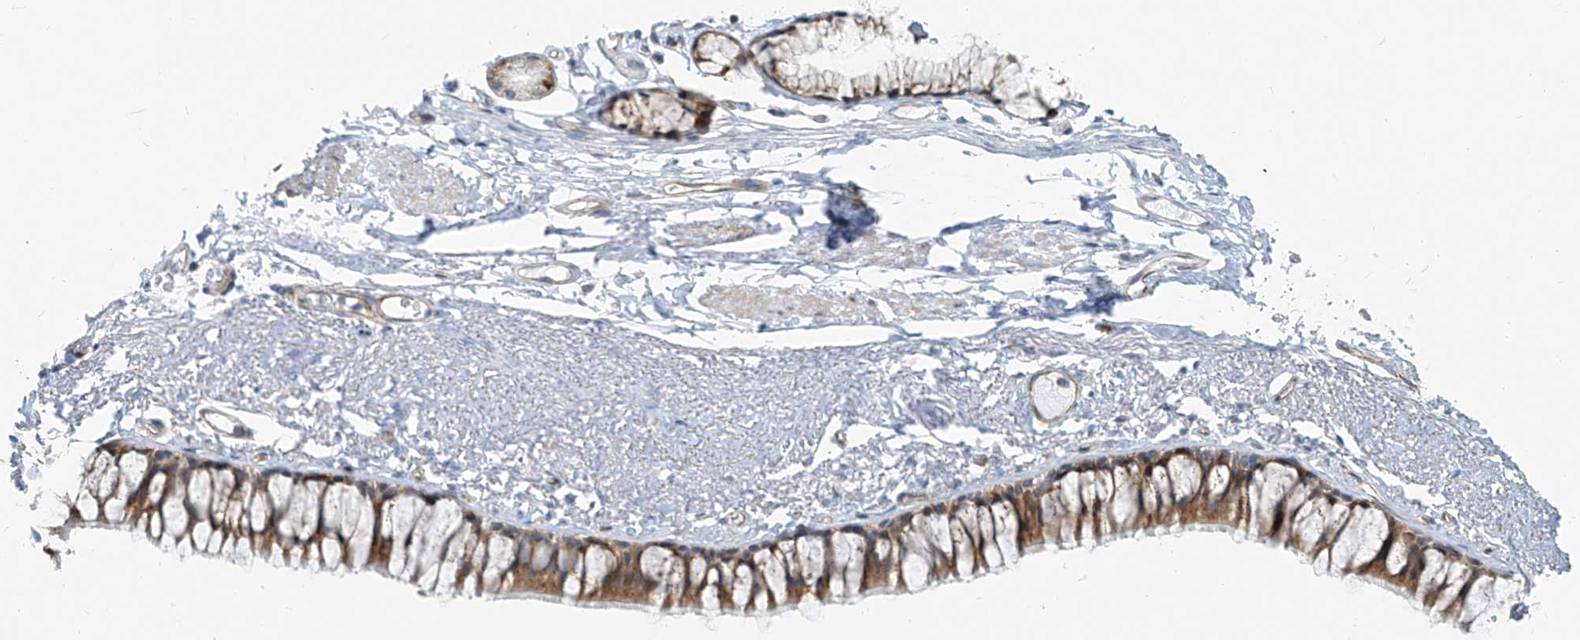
{"staining": {"intensity": "moderate", "quantity": ">75%", "location": "cytoplasmic/membranous"}, "tissue": "bronchus", "cell_type": "Respiratory epithelial cells", "image_type": "normal", "snomed": [{"axis": "morphology", "description": "Normal tissue, NOS"}, {"axis": "topography", "description": "Cartilage tissue"}, {"axis": "topography", "description": "Bronchus"}], "caption": "High-magnification brightfield microscopy of unremarkable bronchus stained with DAB (brown) and counterstained with hematoxylin (blue). respiratory epithelial cells exhibit moderate cytoplasmic/membranous expression is seen in about>75% of cells.", "gene": "HIC2", "patient": {"sex": "female", "age": 73}}